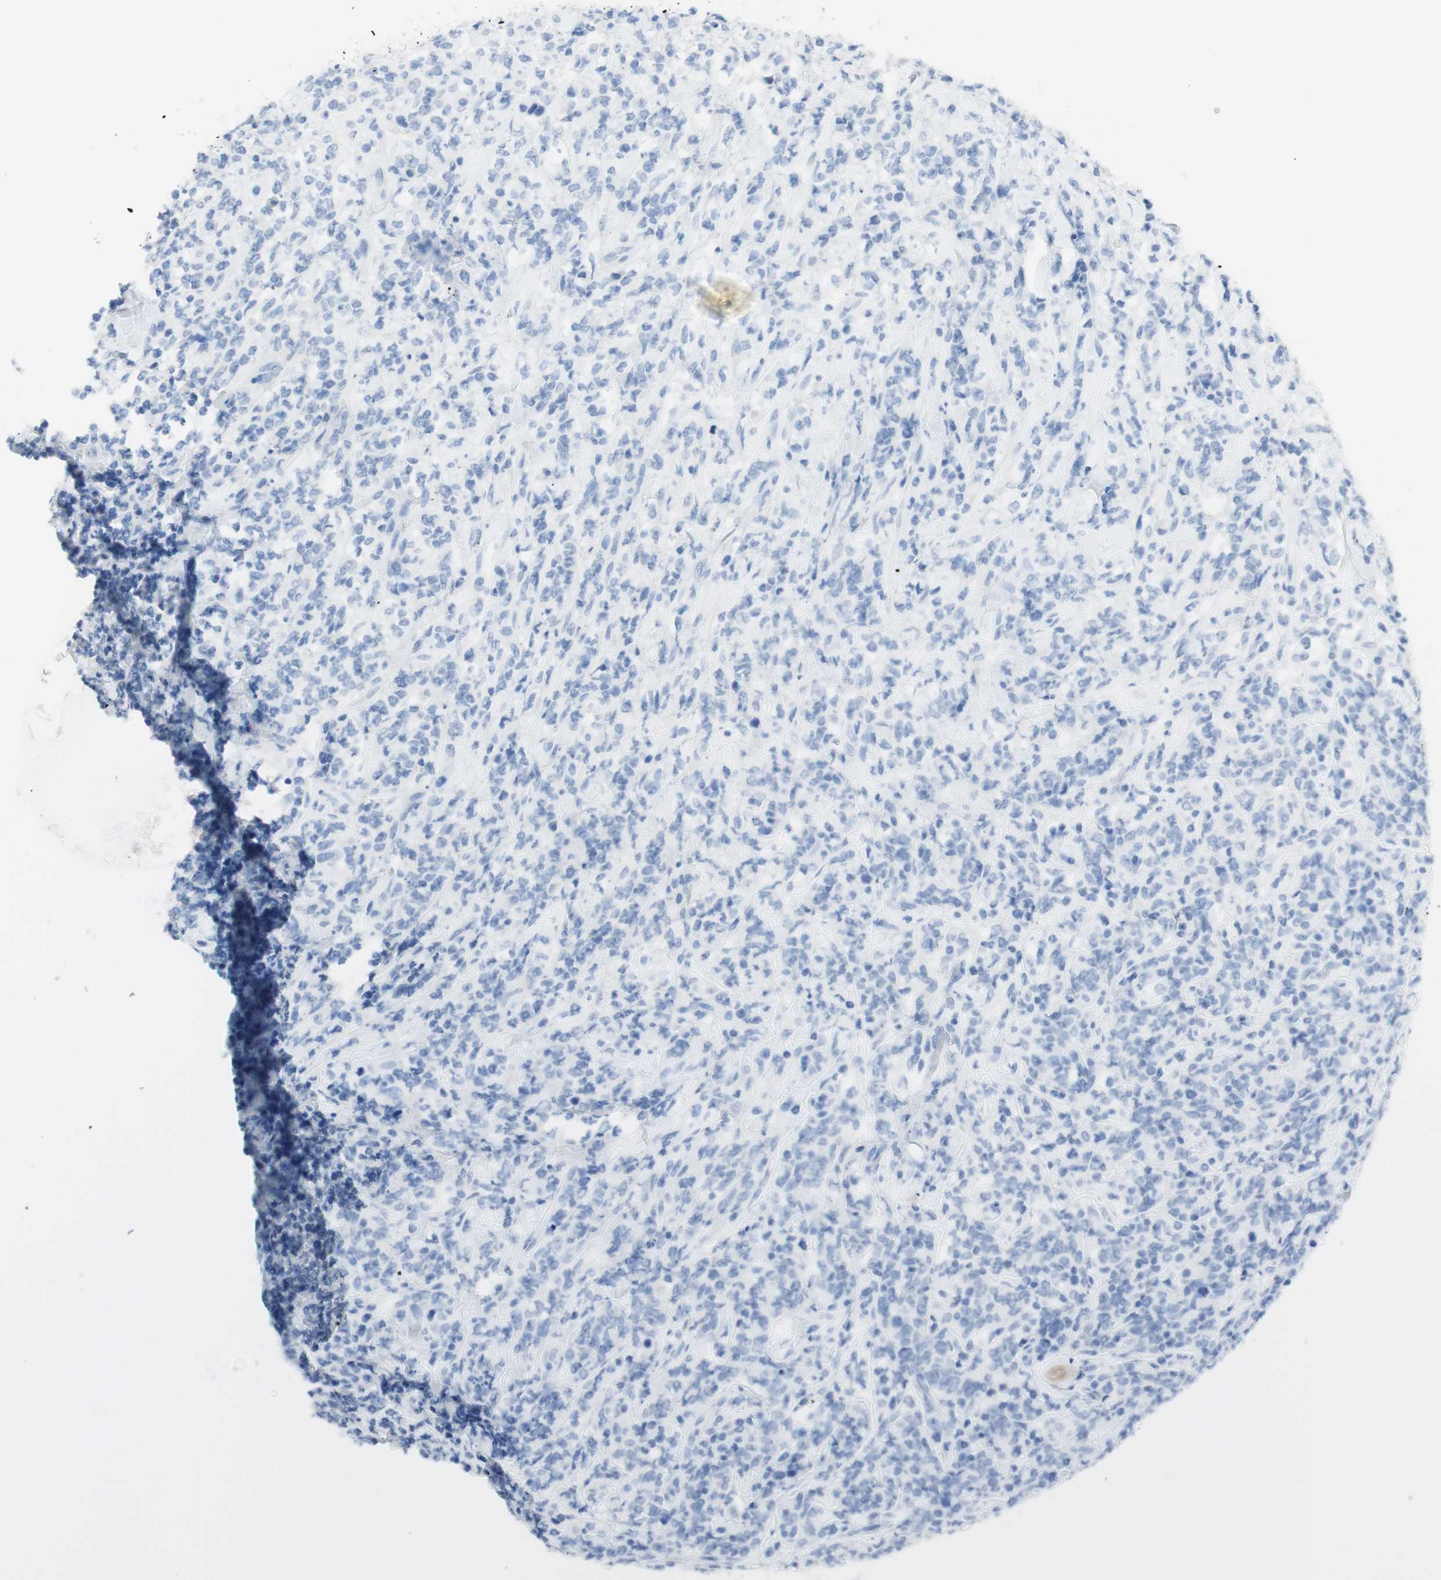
{"staining": {"intensity": "negative", "quantity": "none", "location": "none"}, "tissue": "lymphoma", "cell_type": "Tumor cells", "image_type": "cancer", "snomed": [{"axis": "morphology", "description": "Malignant lymphoma, non-Hodgkin's type, High grade"}, {"axis": "topography", "description": "Soft tissue"}], "caption": "Immunohistochemical staining of human malignant lymphoma, non-Hodgkin's type (high-grade) reveals no significant positivity in tumor cells. (DAB immunohistochemistry visualized using brightfield microscopy, high magnification).", "gene": "TPO", "patient": {"sex": "male", "age": 18}}